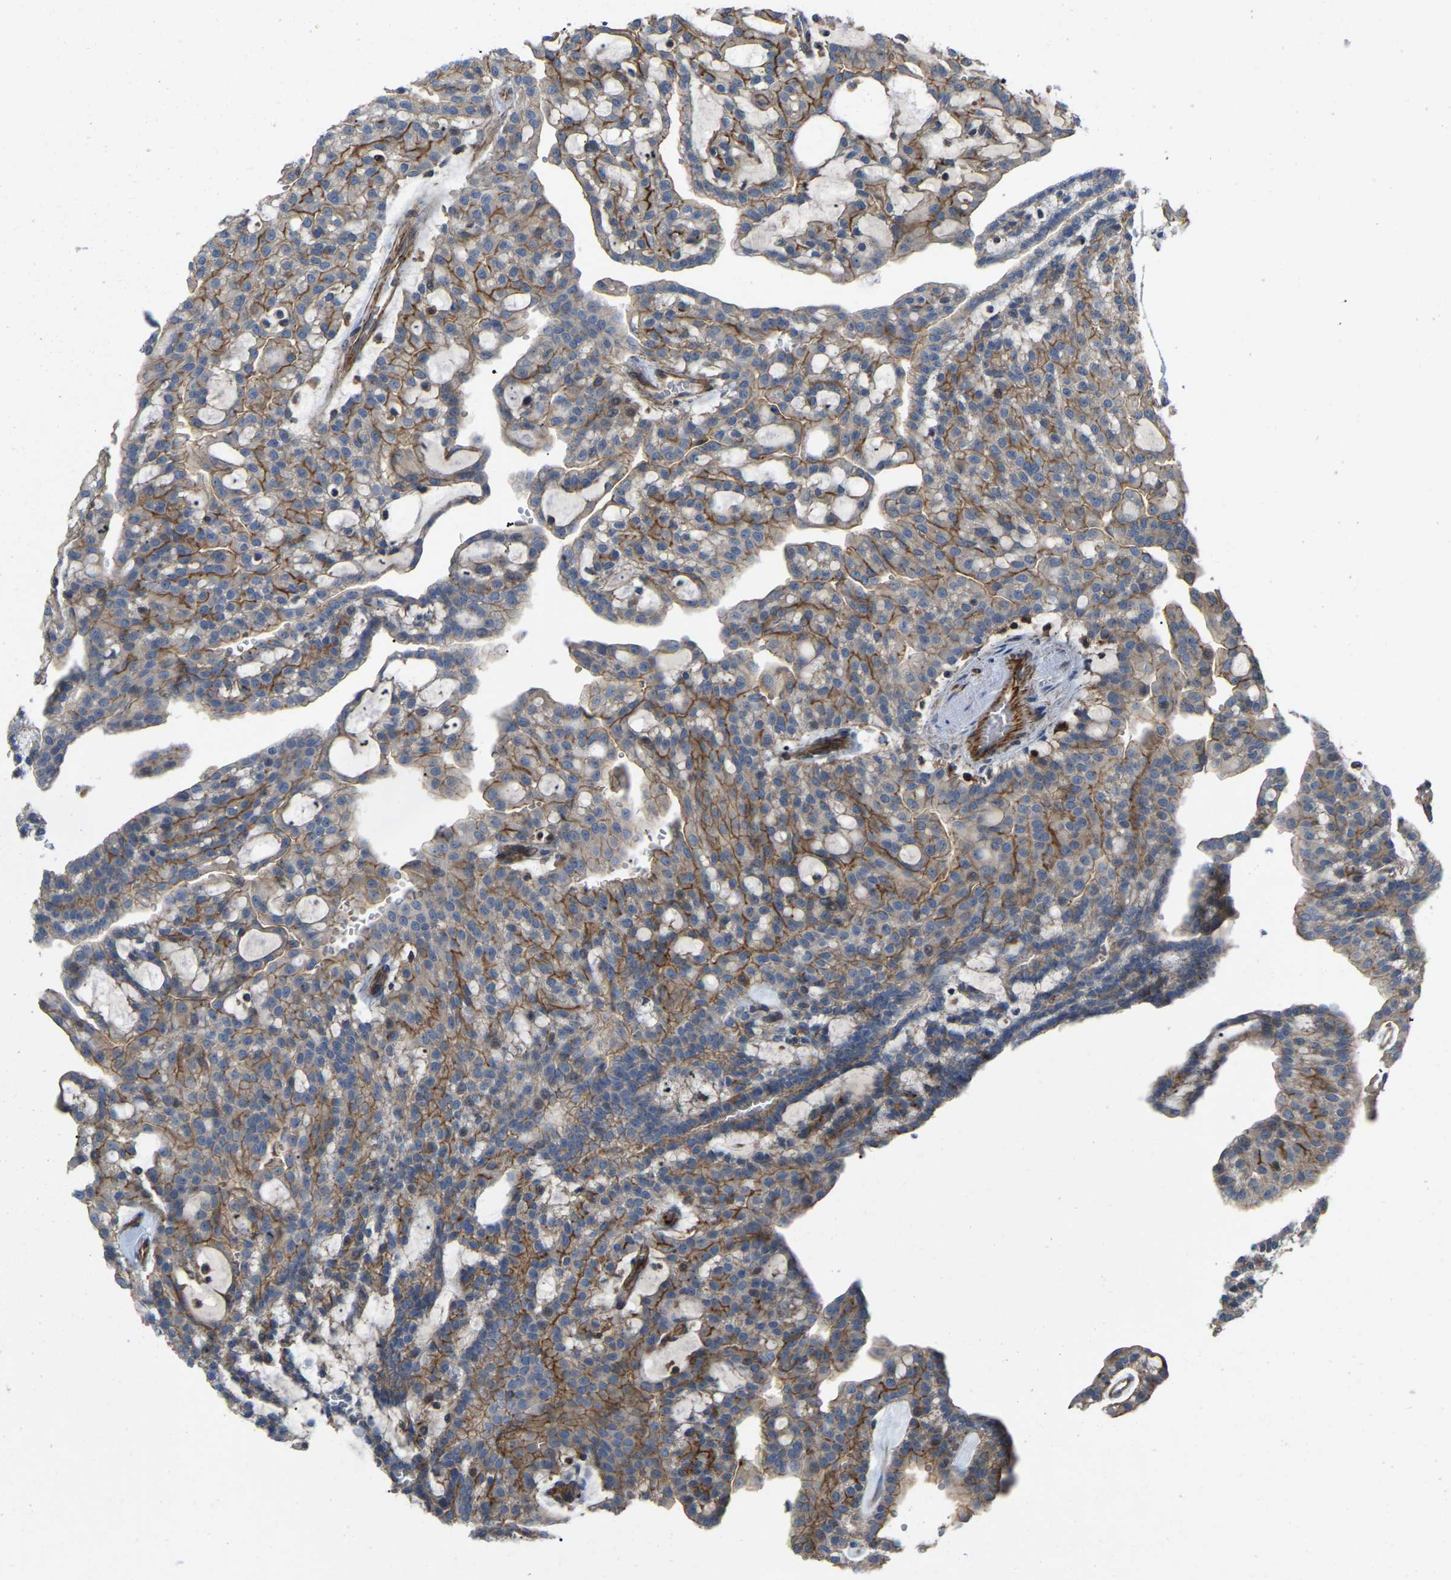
{"staining": {"intensity": "moderate", "quantity": ">75%", "location": "cytoplasmic/membranous"}, "tissue": "renal cancer", "cell_type": "Tumor cells", "image_type": "cancer", "snomed": [{"axis": "morphology", "description": "Adenocarcinoma, NOS"}, {"axis": "topography", "description": "Kidney"}], "caption": "Adenocarcinoma (renal) stained with DAB immunohistochemistry reveals medium levels of moderate cytoplasmic/membranous staining in about >75% of tumor cells.", "gene": "AGPAT2", "patient": {"sex": "male", "age": 63}}